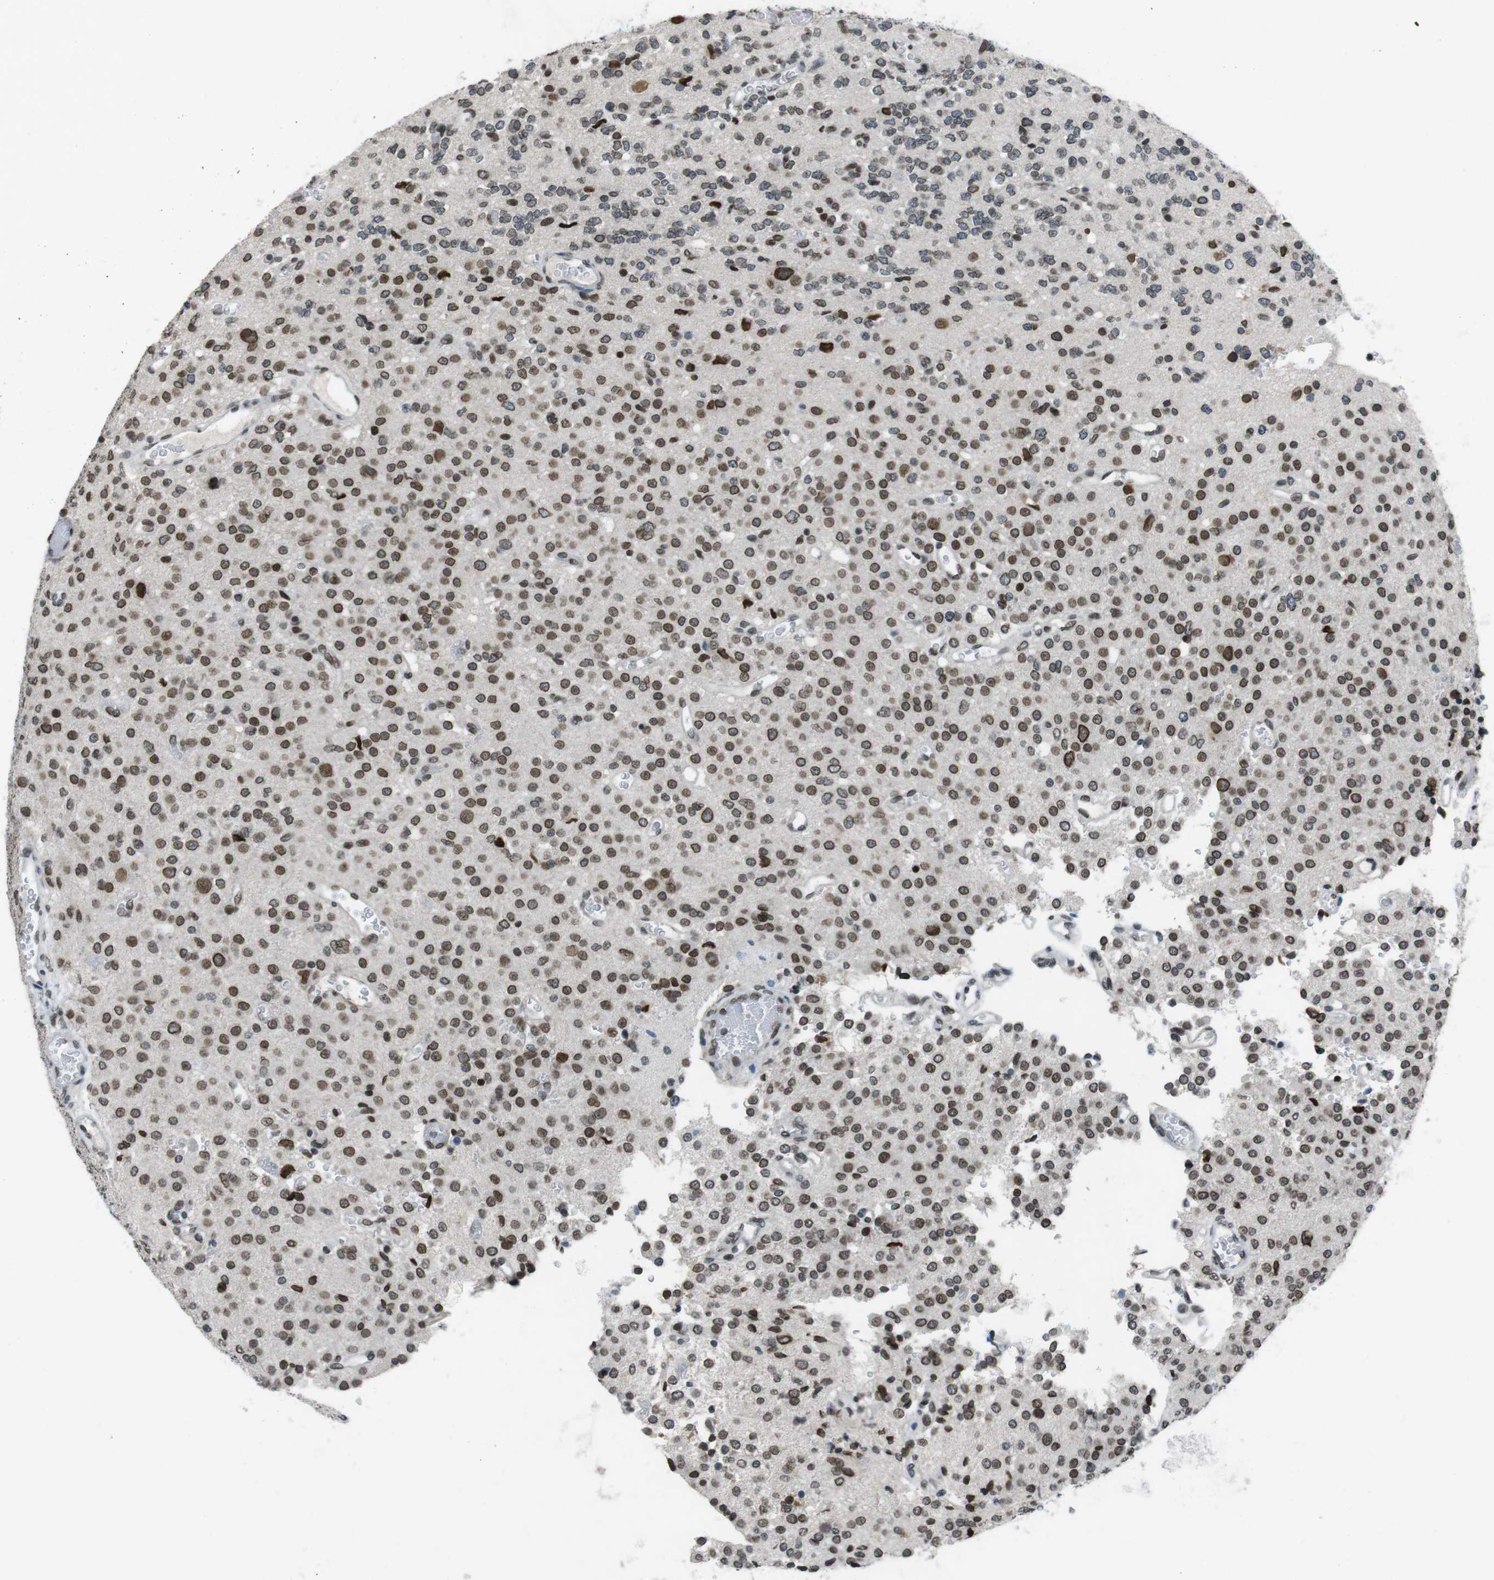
{"staining": {"intensity": "strong", "quantity": ">75%", "location": "cytoplasmic/membranous,nuclear"}, "tissue": "glioma", "cell_type": "Tumor cells", "image_type": "cancer", "snomed": [{"axis": "morphology", "description": "Glioma, malignant, Low grade"}, {"axis": "topography", "description": "Brain"}], "caption": "This is an image of IHC staining of low-grade glioma (malignant), which shows strong staining in the cytoplasmic/membranous and nuclear of tumor cells.", "gene": "MAD1L1", "patient": {"sex": "male", "age": 38}}